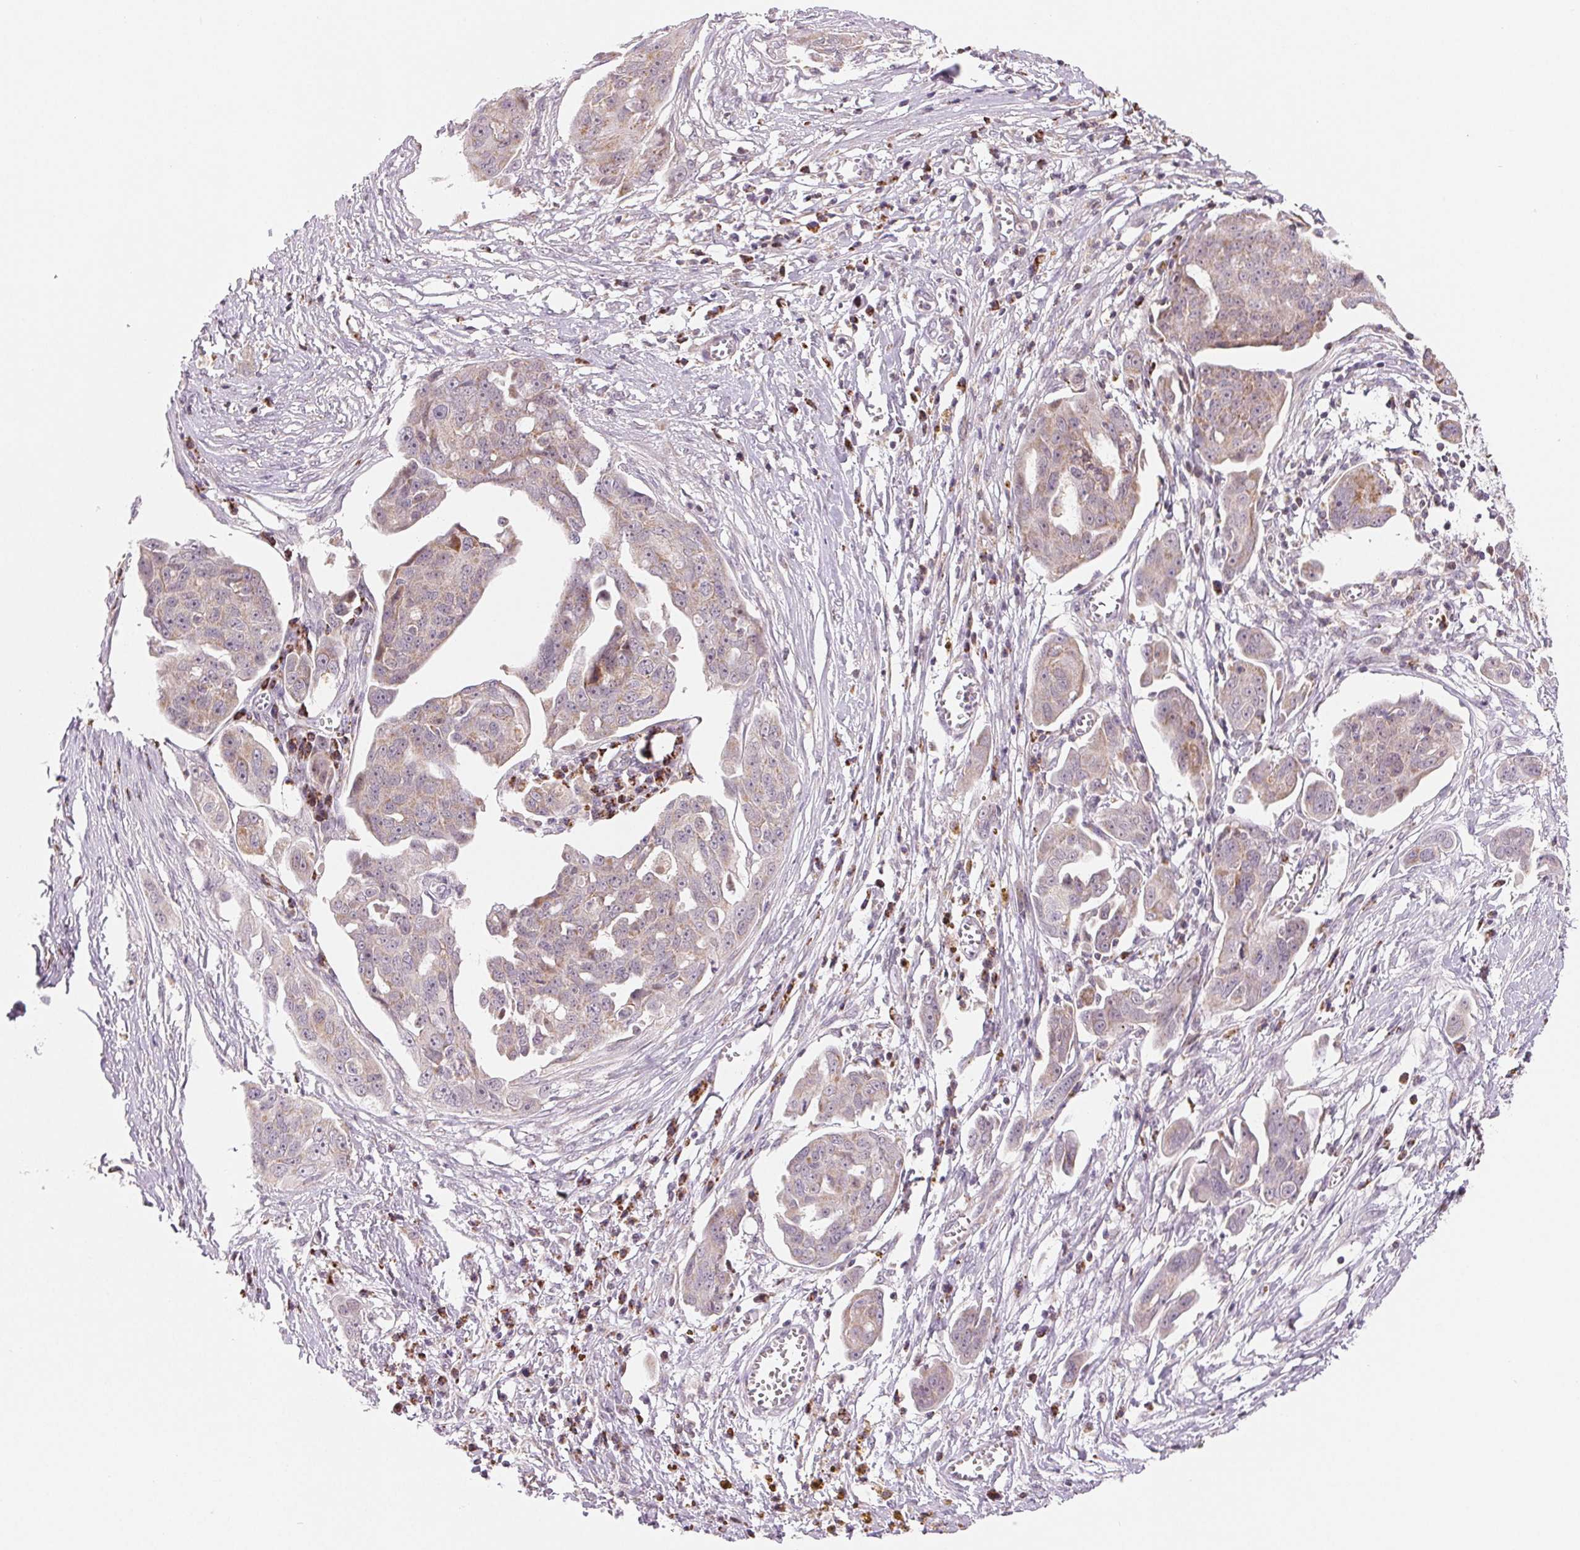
{"staining": {"intensity": "negative", "quantity": "none", "location": "none"}, "tissue": "ovarian cancer", "cell_type": "Tumor cells", "image_type": "cancer", "snomed": [{"axis": "morphology", "description": "Carcinoma, endometroid"}, {"axis": "topography", "description": "Ovary"}], "caption": "Immunohistochemistry (IHC) photomicrograph of endometroid carcinoma (ovarian) stained for a protein (brown), which reveals no staining in tumor cells.", "gene": "HINT2", "patient": {"sex": "female", "age": 70}}